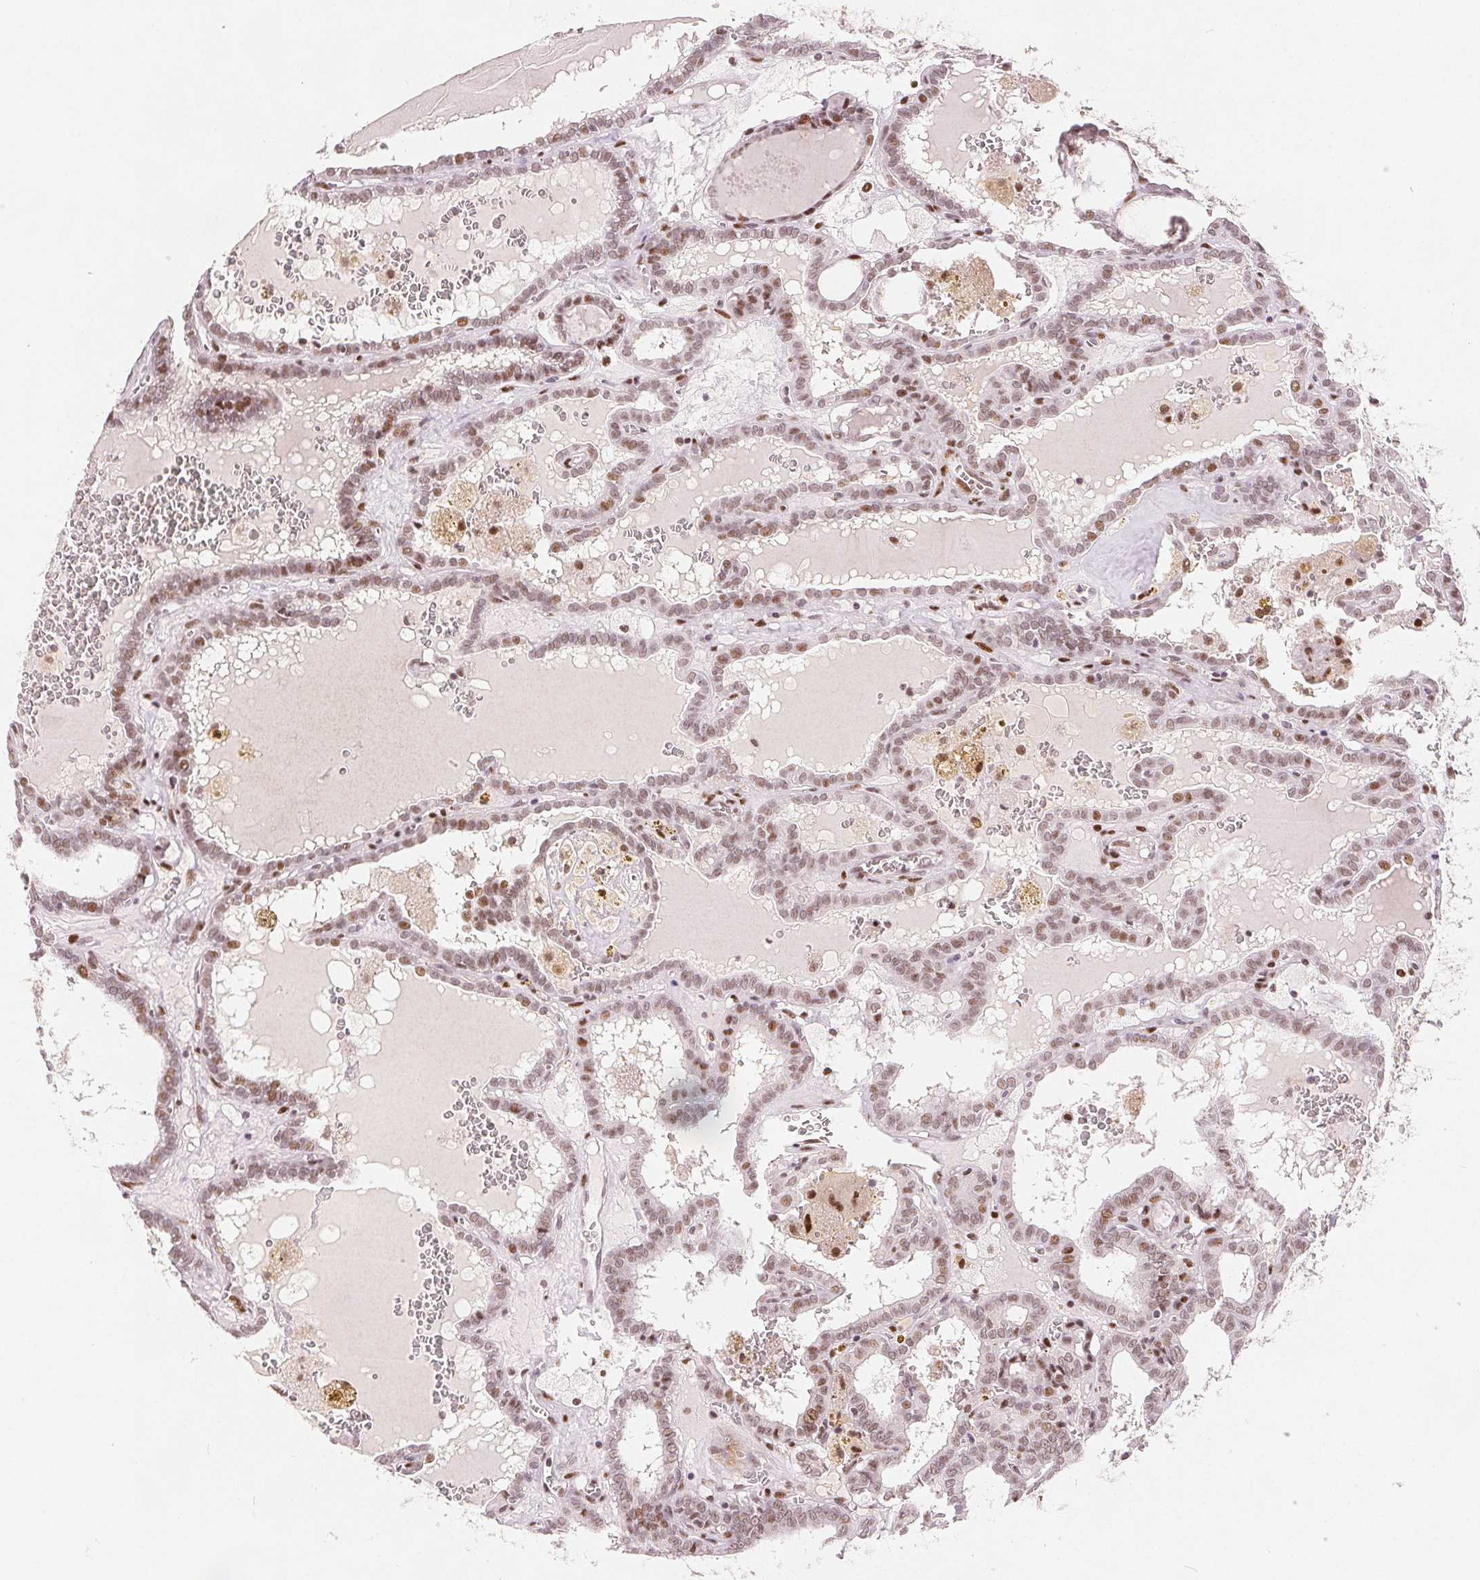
{"staining": {"intensity": "weak", "quantity": ">75%", "location": "nuclear"}, "tissue": "thyroid cancer", "cell_type": "Tumor cells", "image_type": "cancer", "snomed": [{"axis": "morphology", "description": "Papillary adenocarcinoma, NOS"}, {"axis": "topography", "description": "Thyroid gland"}], "caption": "Thyroid cancer (papillary adenocarcinoma) stained for a protein (brown) reveals weak nuclear positive expression in about >75% of tumor cells.", "gene": "ZNF703", "patient": {"sex": "female", "age": 39}}